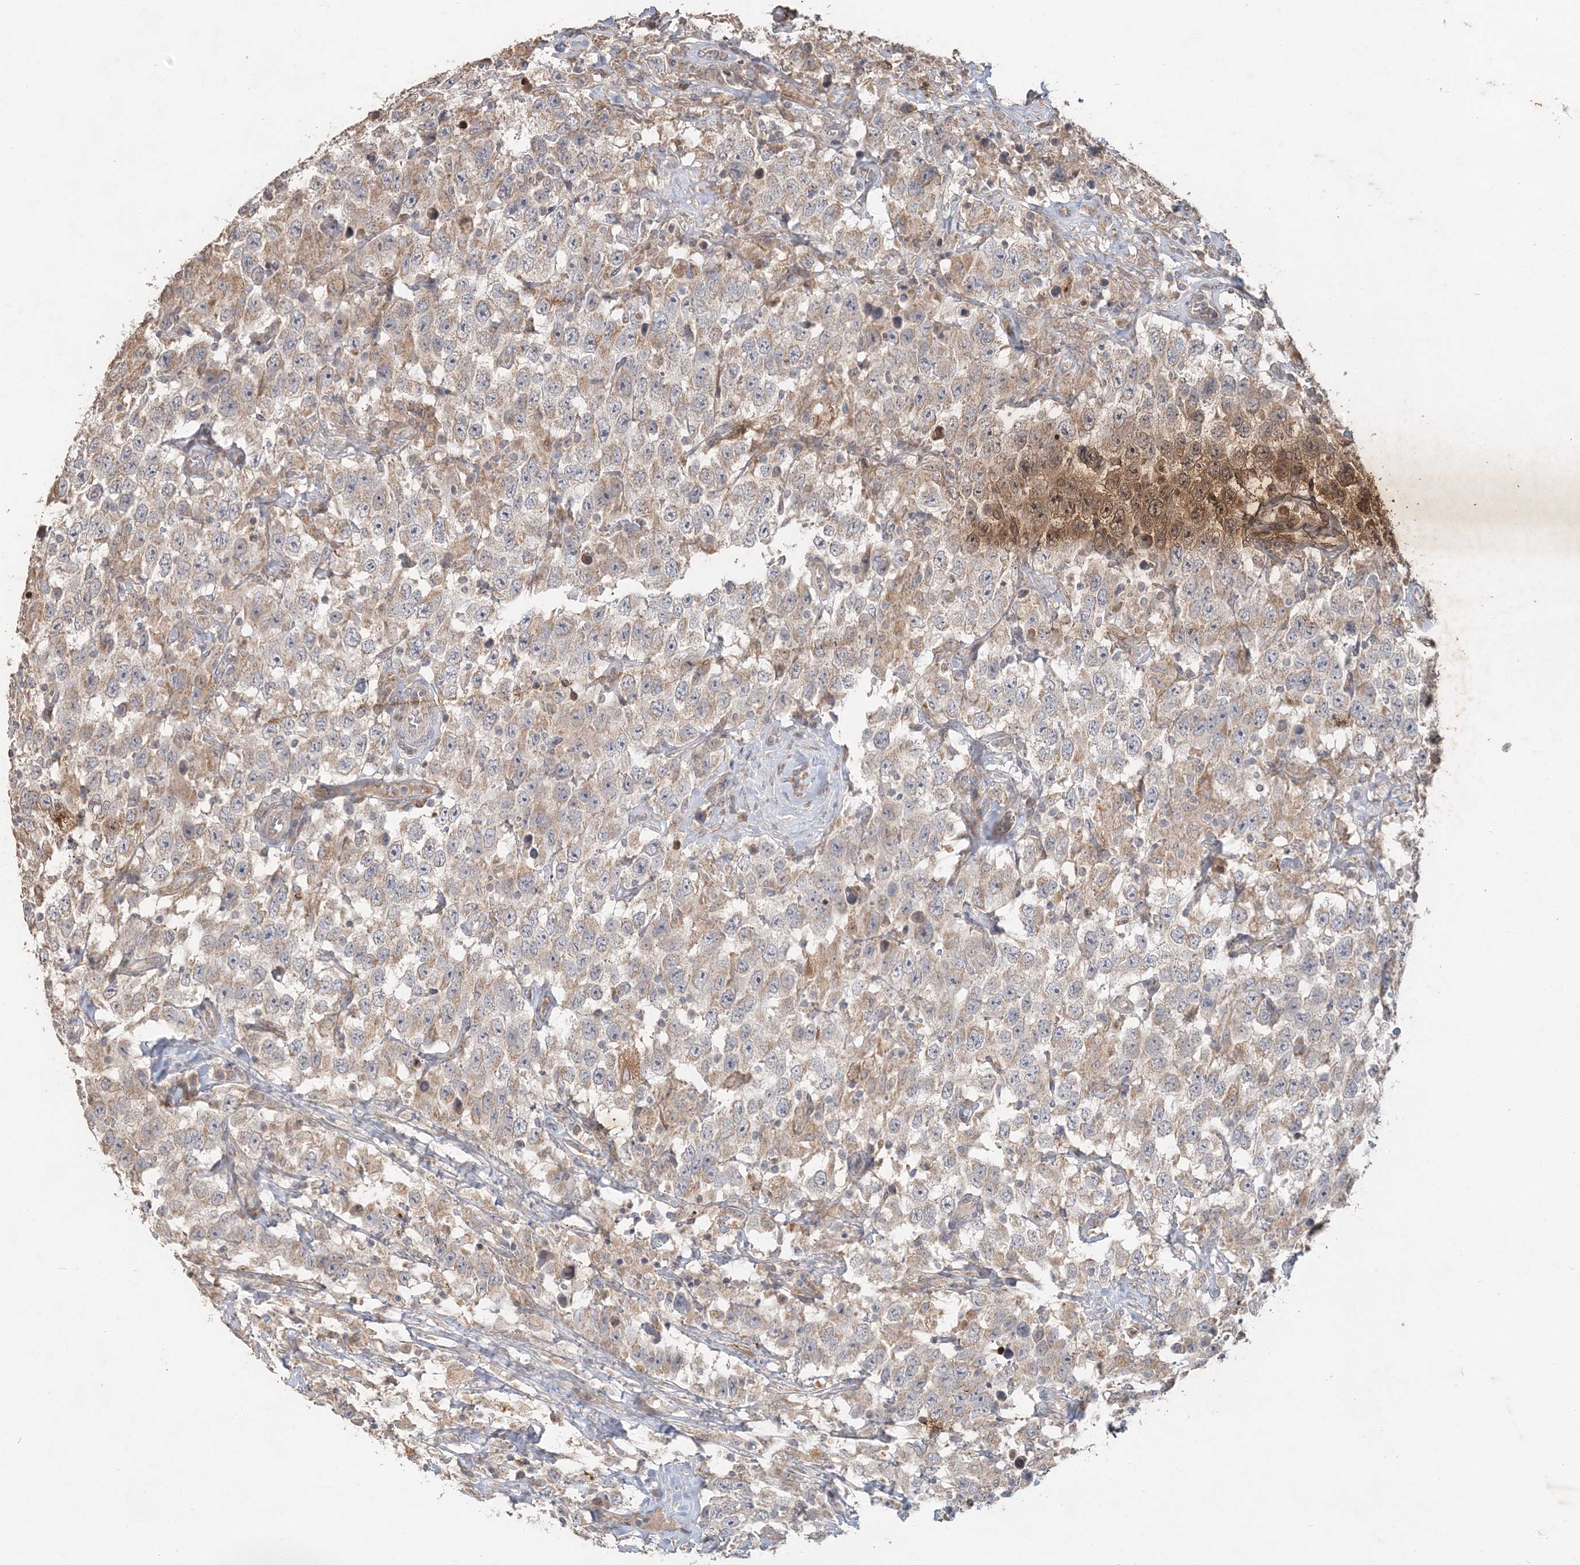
{"staining": {"intensity": "weak", "quantity": "25%-75%", "location": "cytoplasmic/membranous"}, "tissue": "testis cancer", "cell_type": "Tumor cells", "image_type": "cancer", "snomed": [{"axis": "morphology", "description": "Seminoma, NOS"}, {"axis": "topography", "description": "Testis"}], "caption": "Protein expression analysis of human testis cancer reveals weak cytoplasmic/membranous expression in about 25%-75% of tumor cells.", "gene": "RAB14", "patient": {"sex": "male", "age": 41}}